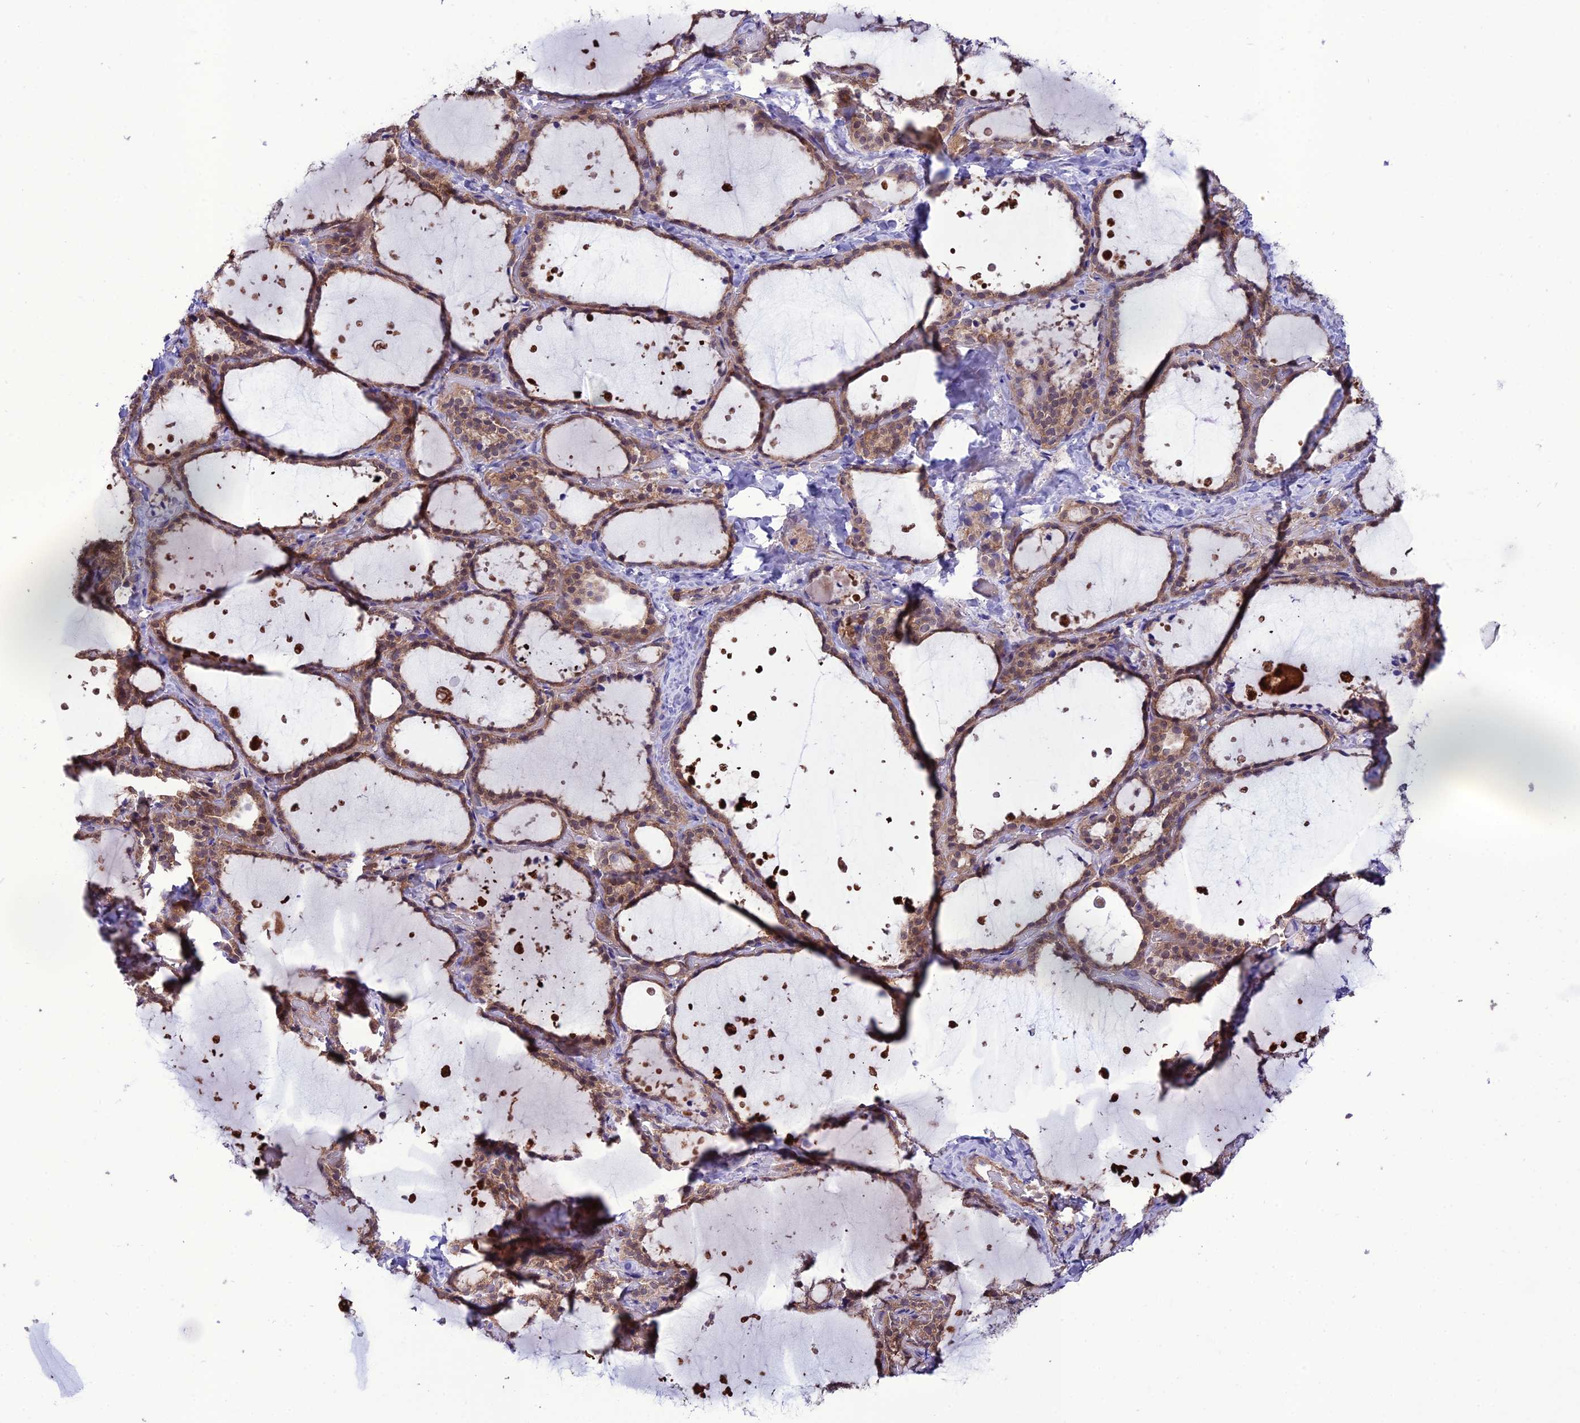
{"staining": {"intensity": "moderate", "quantity": ">75%", "location": "cytoplasmic/membranous,nuclear"}, "tissue": "thyroid gland", "cell_type": "Glandular cells", "image_type": "normal", "snomed": [{"axis": "morphology", "description": "Normal tissue, NOS"}, {"axis": "topography", "description": "Thyroid gland"}], "caption": "Immunohistochemistry photomicrograph of normal human thyroid gland stained for a protein (brown), which demonstrates medium levels of moderate cytoplasmic/membranous,nuclear expression in approximately >75% of glandular cells.", "gene": "PPIL3", "patient": {"sex": "female", "age": 44}}